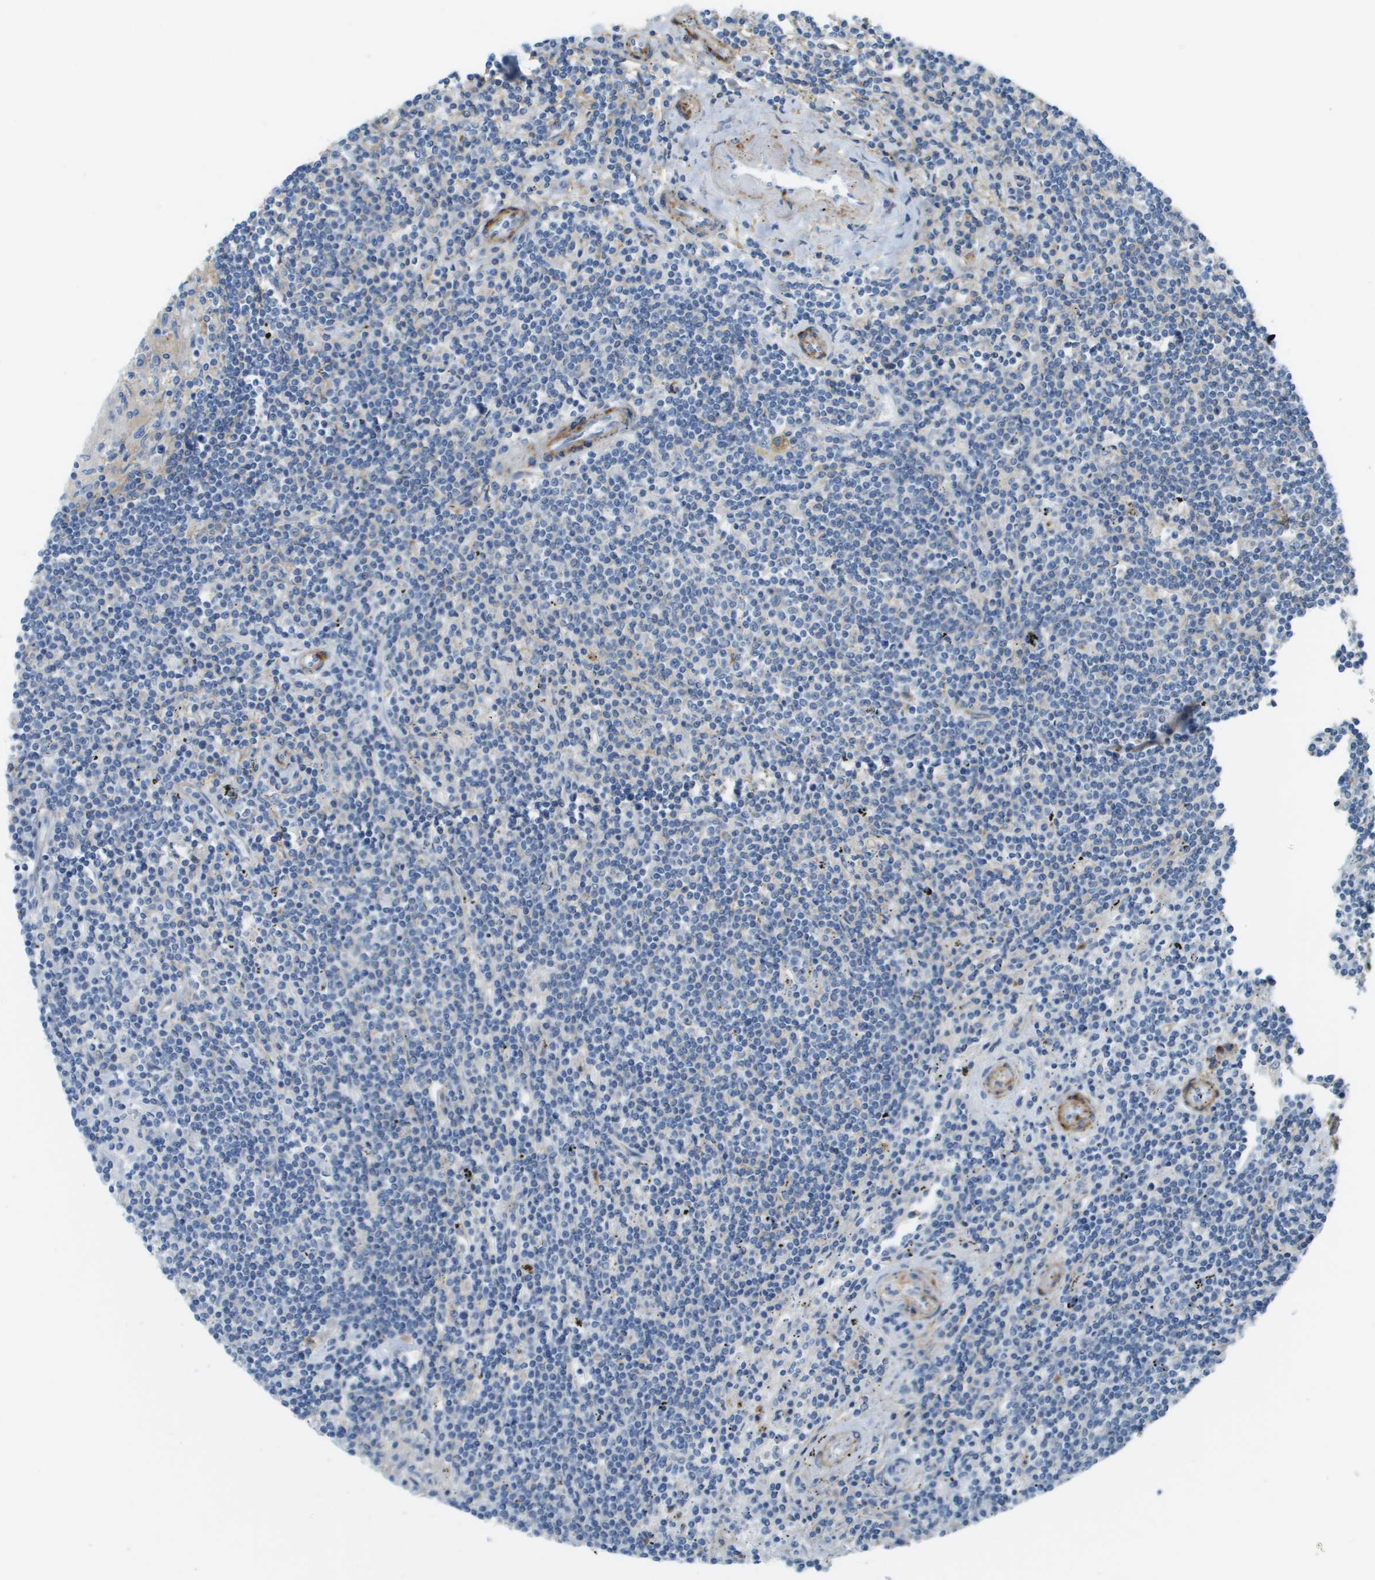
{"staining": {"intensity": "negative", "quantity": "none", "location": "none"}, "tissue": "lymphoma", "cell_type": "Tumor cells", "image_type": "cancer", "snomed": [{"axis": "morphology", "description": "Malignant lymphoma, non-Hodgkin's type, Low grade"}, {"axis": "topography", "description": "Spleen"}], "caption": "DAB immunohistochemical staining of lymphoma displays no significant expression in tumor cells.", "gene": "ZBTB43", "patient": {"sex": "male", "age": 76}}